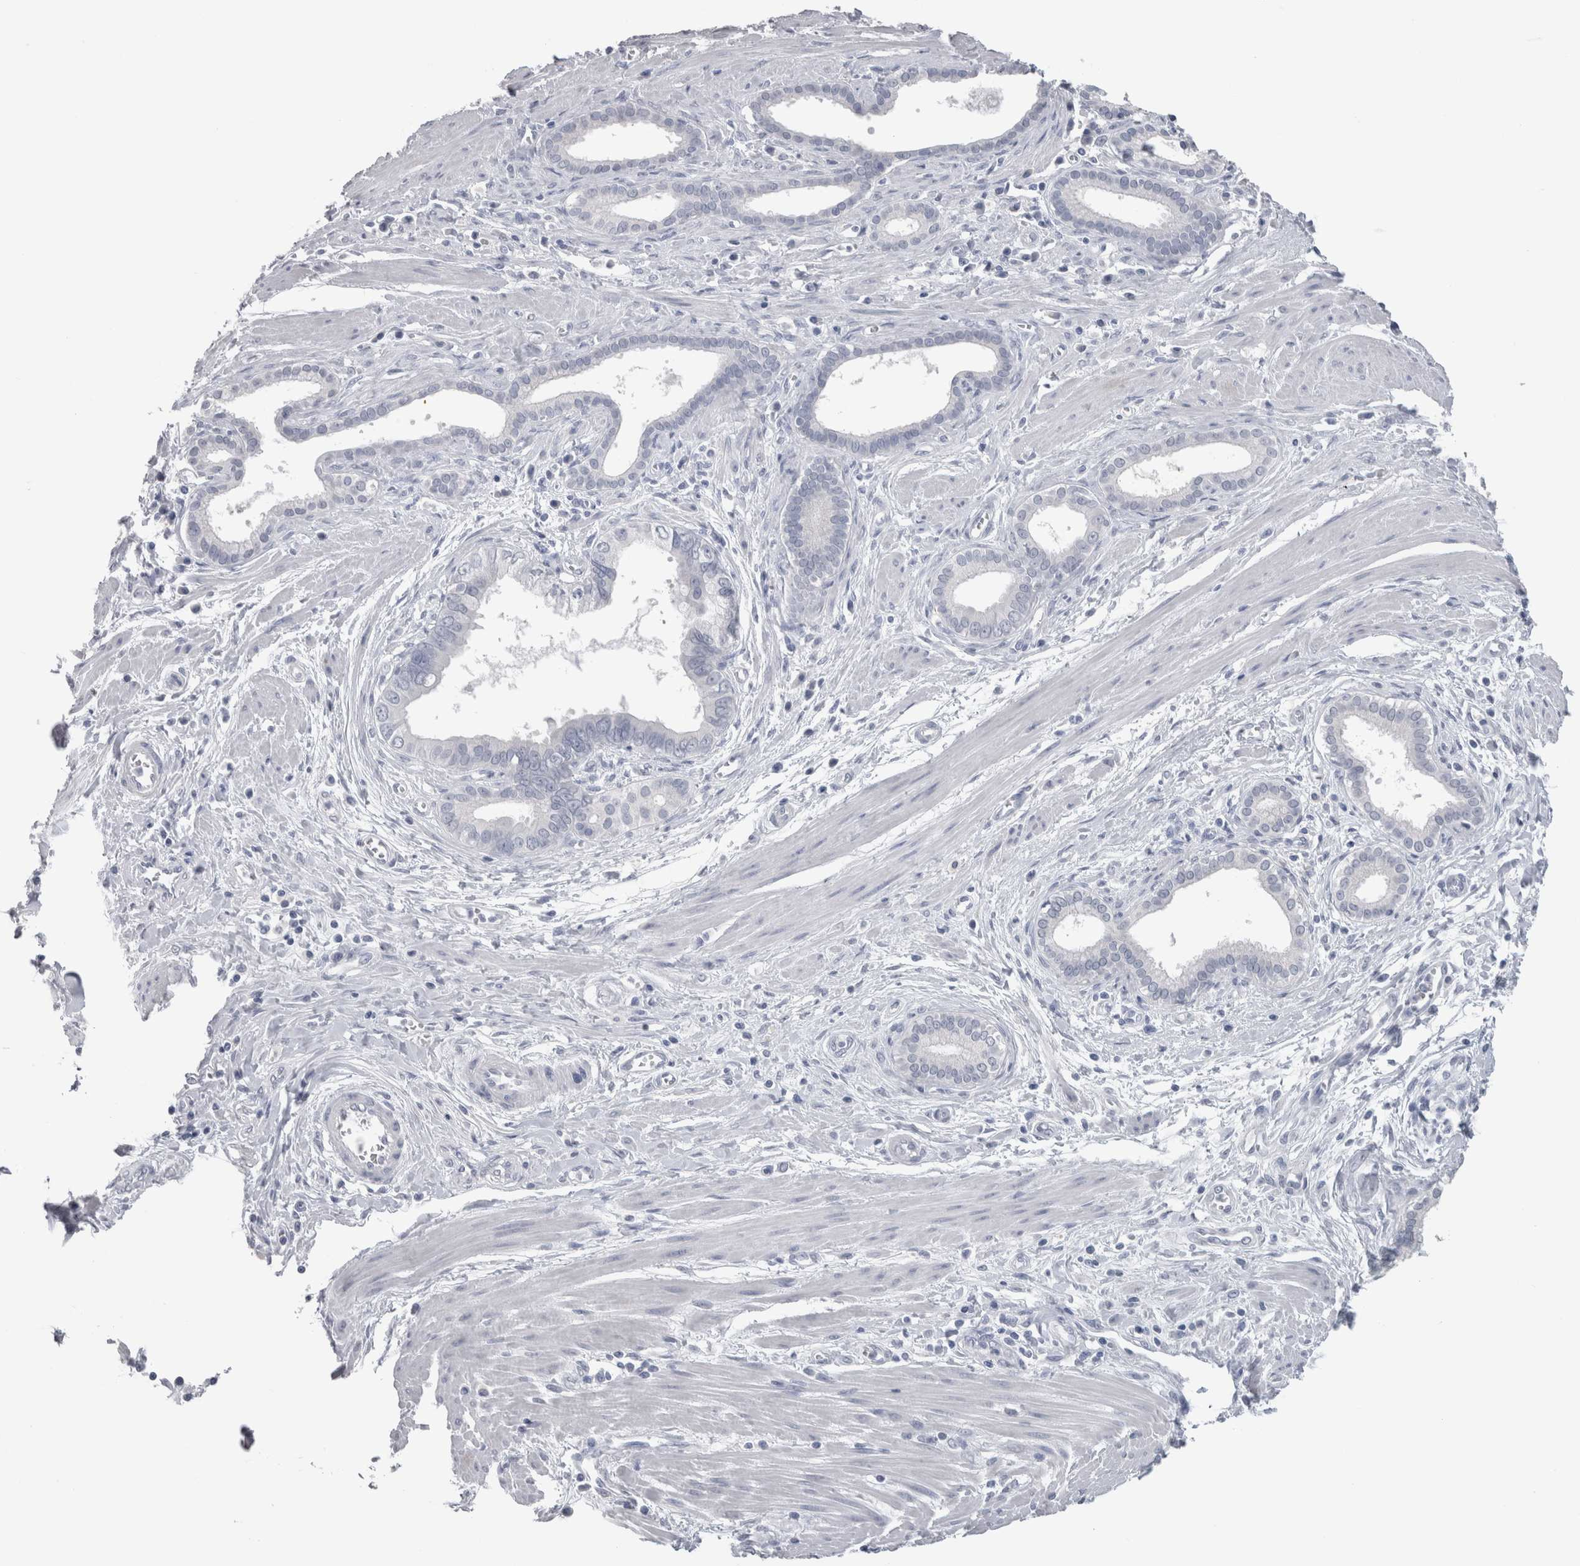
{"staining": {"intensity": "negative", "quantity": "none", "location": "none"}, "tissue": "pancreatic cancer", "cell_type": "Tumor cells", "image_type": "cancer", "snomed": [{"axis": "morphology", "description": "Normal tissue, NOS"}, {"axis": "topography", "description": "Lymph node"}], "caption": "An IHC micrograph of pancreatic cancer is shown. There is no staining in tumor cells of pancreatic cancer.", "gene": "CA8", "patient": {"sex": "male", "age": 50}}